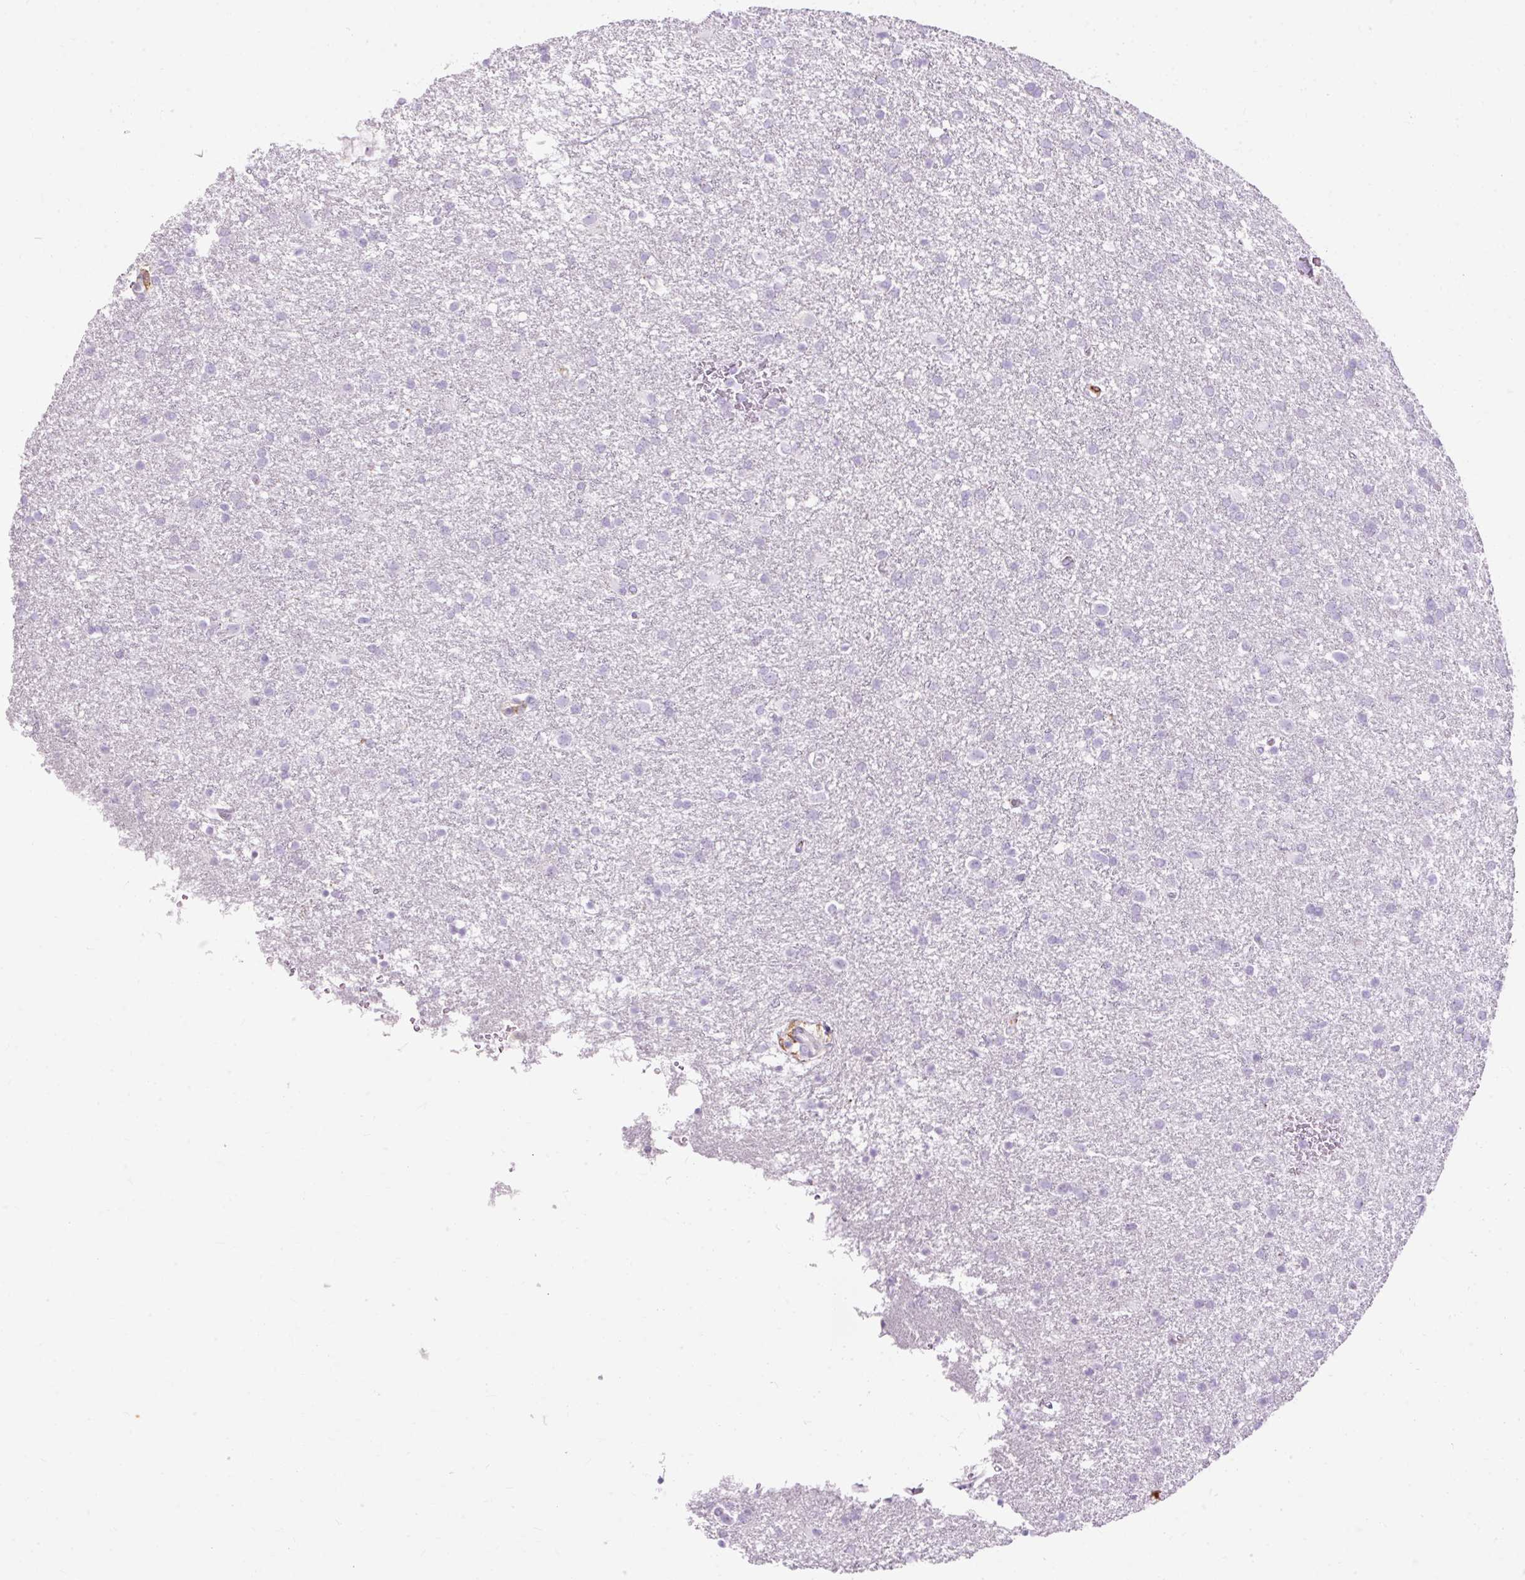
{"staining": {"intensity": "negative", "quantity": "none", "location": "none"}, "tissue": "glioma", "cell_type": "Tumor cells", "image_type": "cancer", "snomed": [{"axis": "morphology", "description": "Glioma, malignant, Low grade"}, {"axis": "topography", "description": "Brain"}], "caption": "This is an immunohistochemistry (IHC) photomicrograph of malignant glioma (low-grade). There is no staining in tumor cells.", "gene": "HSD11B1", "patient": {"sex": "female", "age": 32}}